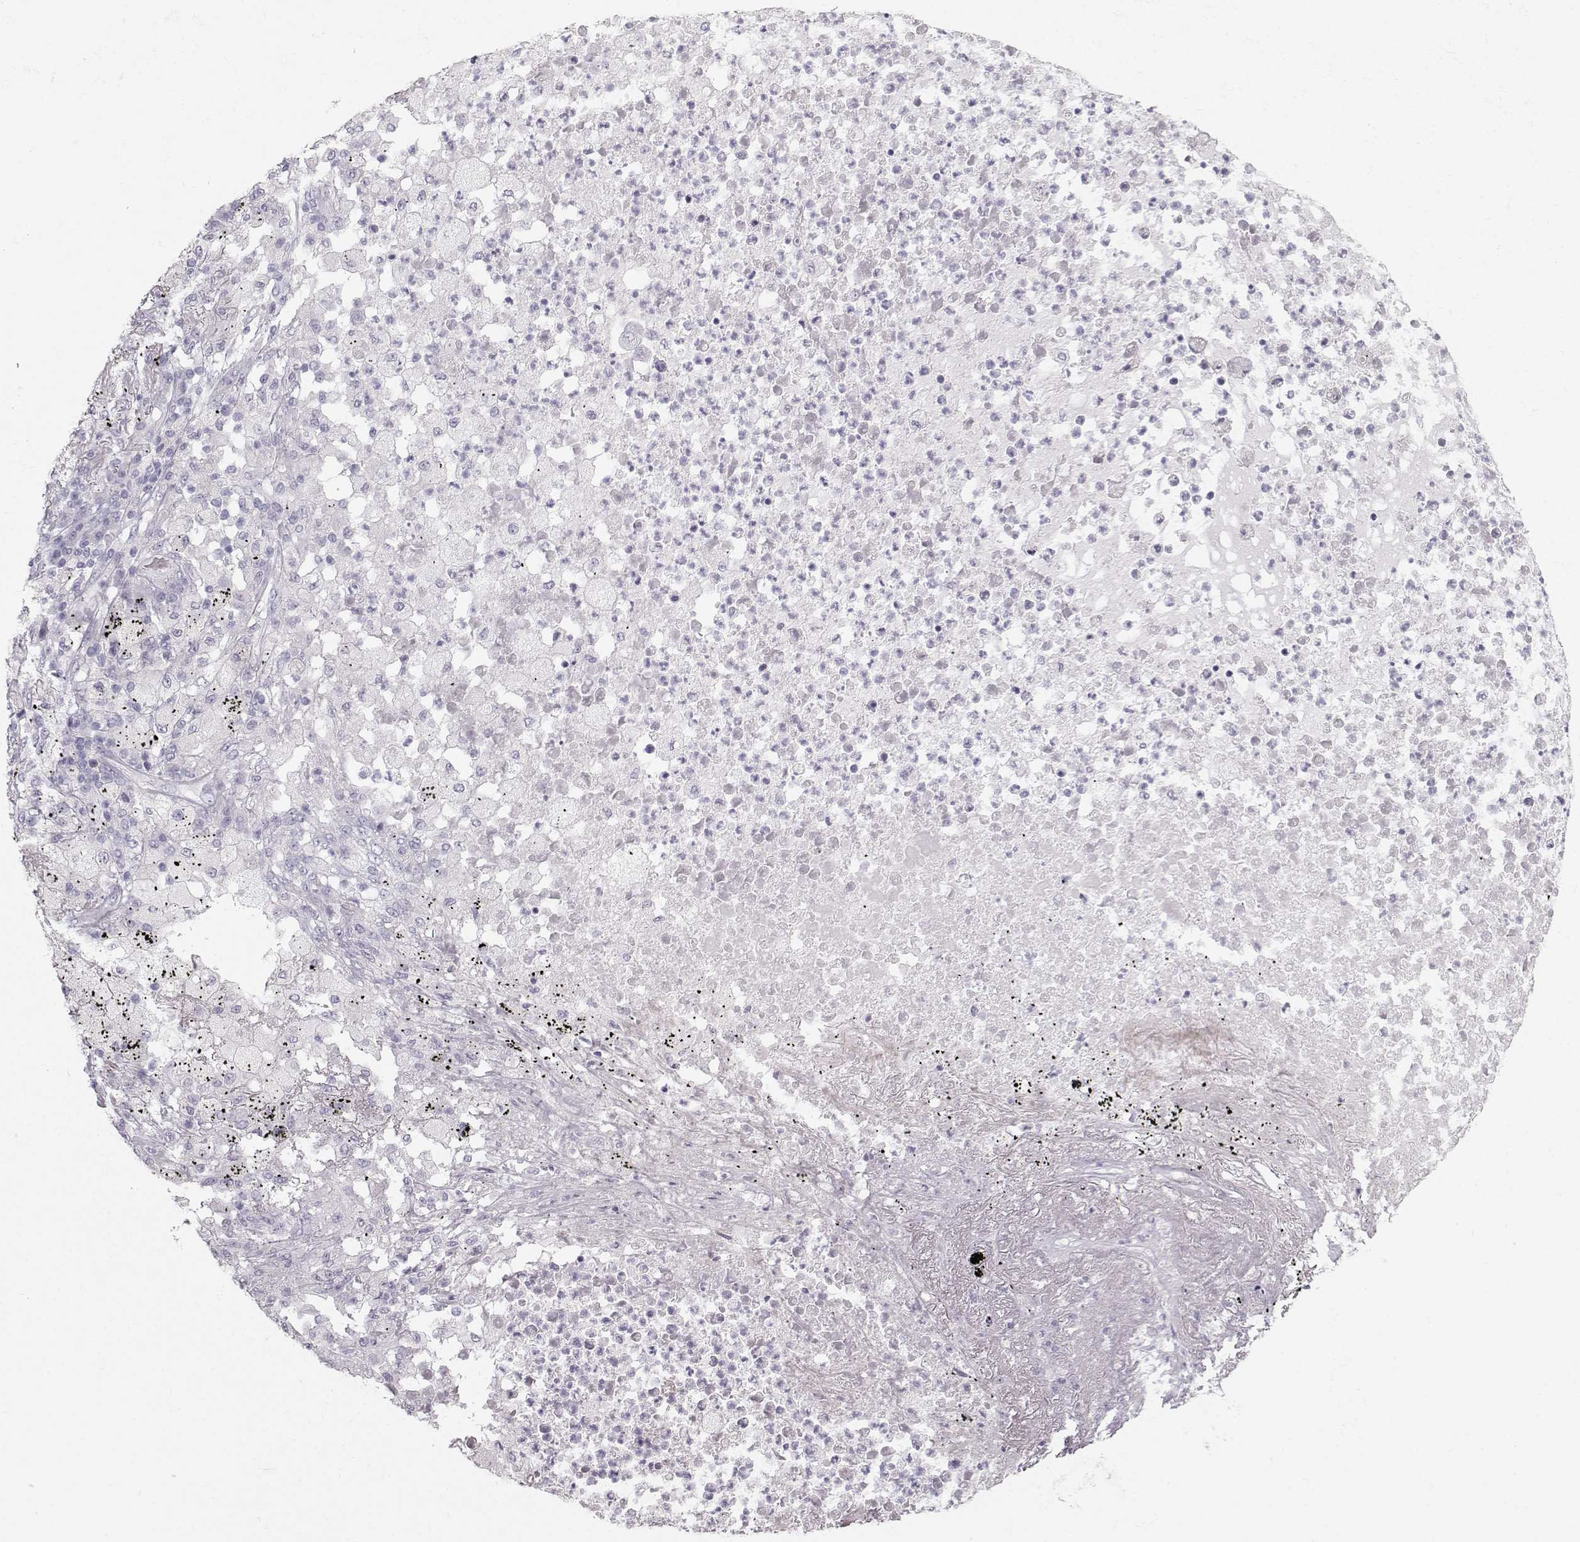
{"staining": {"intensity": "negative", "quantity": "none", "location": "none"}, "tissue": "lung cancer", "cell_type": "Tumor cells", "image_type": "cancer", "snomed": [{"axis": "morphology", "description": "Adenocarcinoma, NOS"}, {"axis": "topography", "description": "Lung"}], "caption": "Lung adenocarcinoma was stained to show a protein in brown. There is no significant positivity in tumor cells.", "gene": "CASR", "patient": {"sex": "female", "age": 73}}